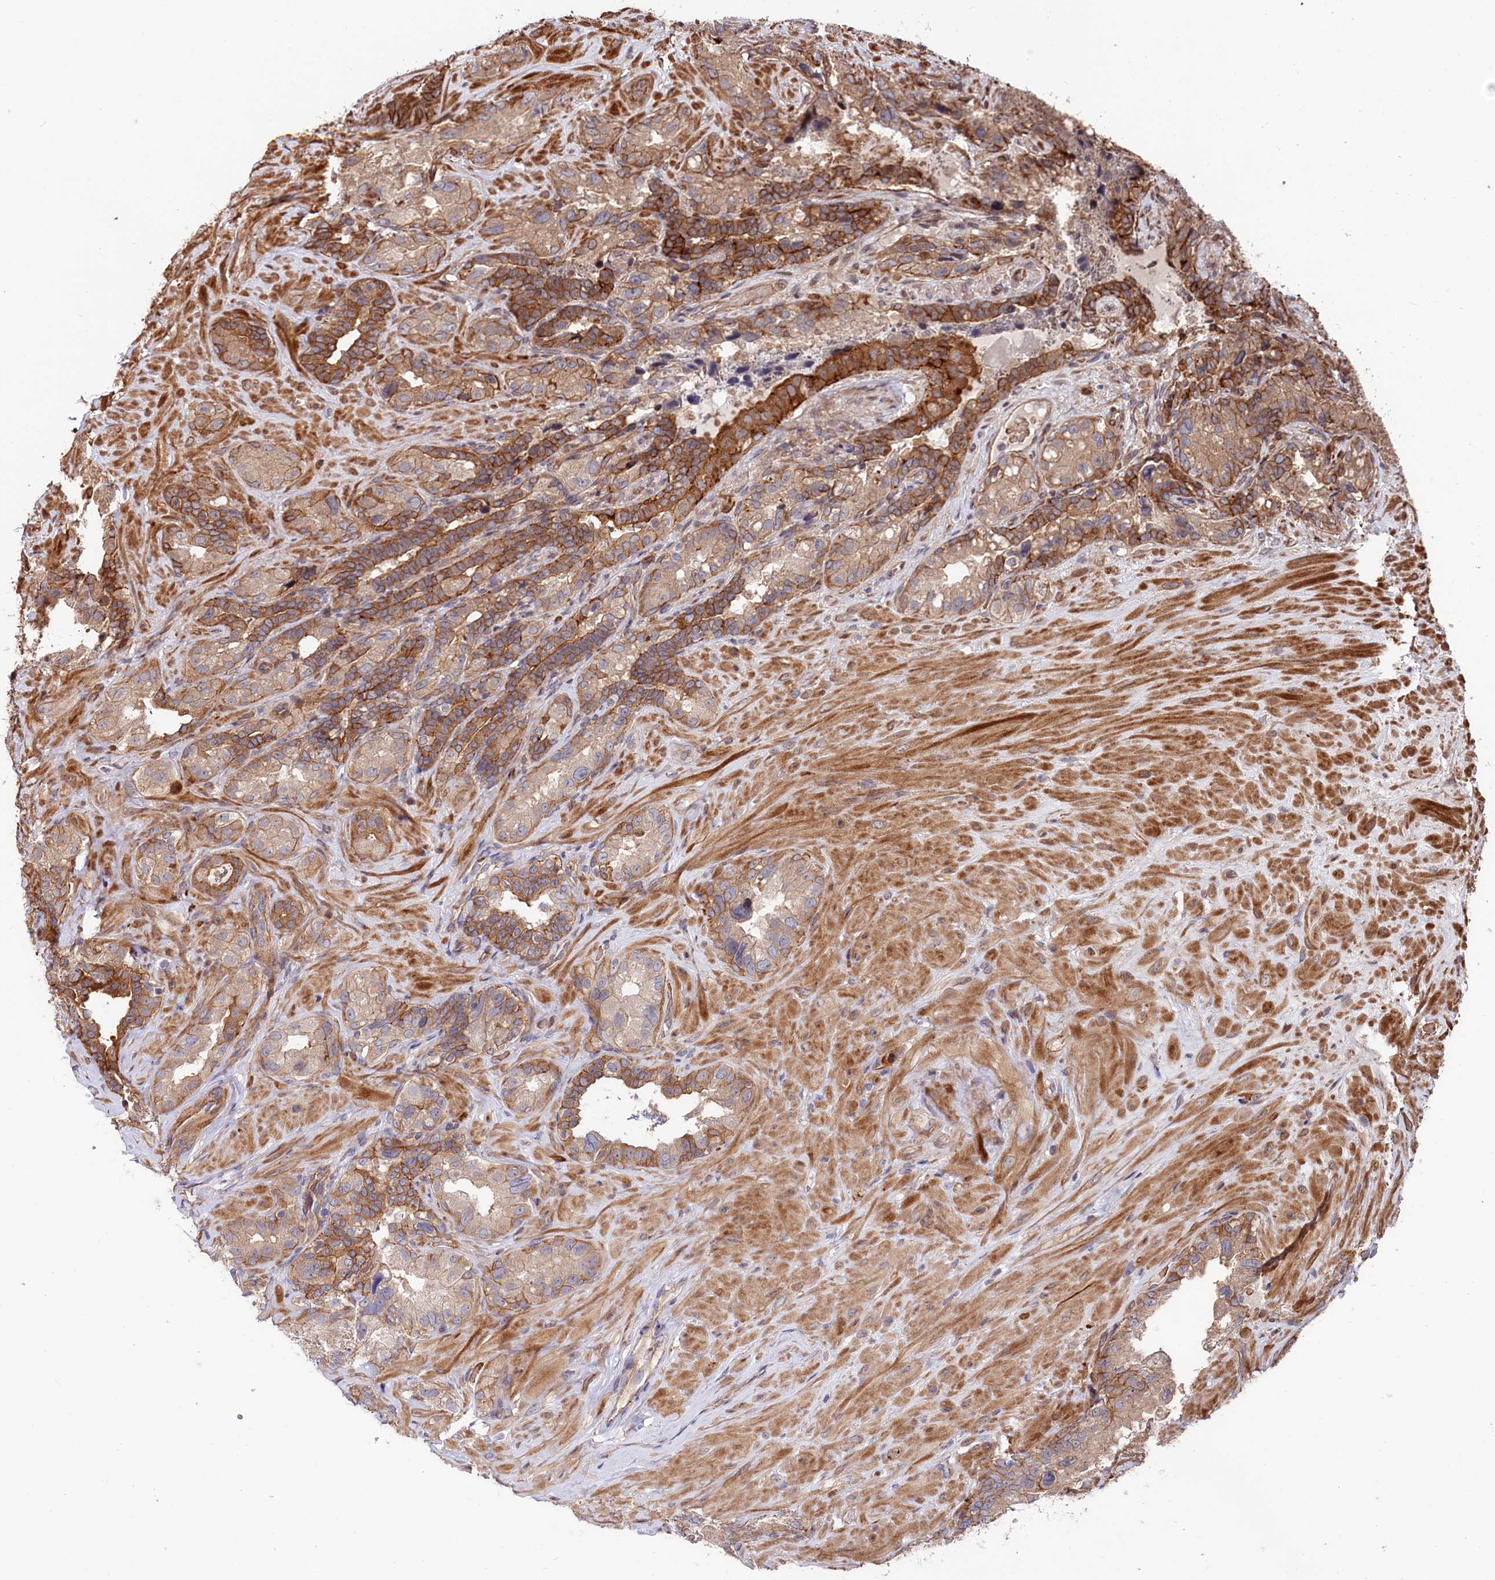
{"staining": {"intensity": "strong", "quantity": "25%-75%", "location": "cytoplasmic/membranous"}, "tissue": "seminal vesicle", "cell_type": "Glandular cells", "image_type": "normal", "snomed": [{"axis": "morphology", "description": "Normal tissue, NOS"}, {"axis": "topography", "description": "Seminal veicle"}, {"axis": "topography", "description": "Peripheral nerve tissue"}], "caption": "An image showing strong cytoplasmic/membranous expression in about 25%-75% of glandular cells in normal seminal vesicle, as visualized by brown immunohistochemical staining.", "gene": "TNKS1BP1", "patient": {"sex": "male", "age": 67}}